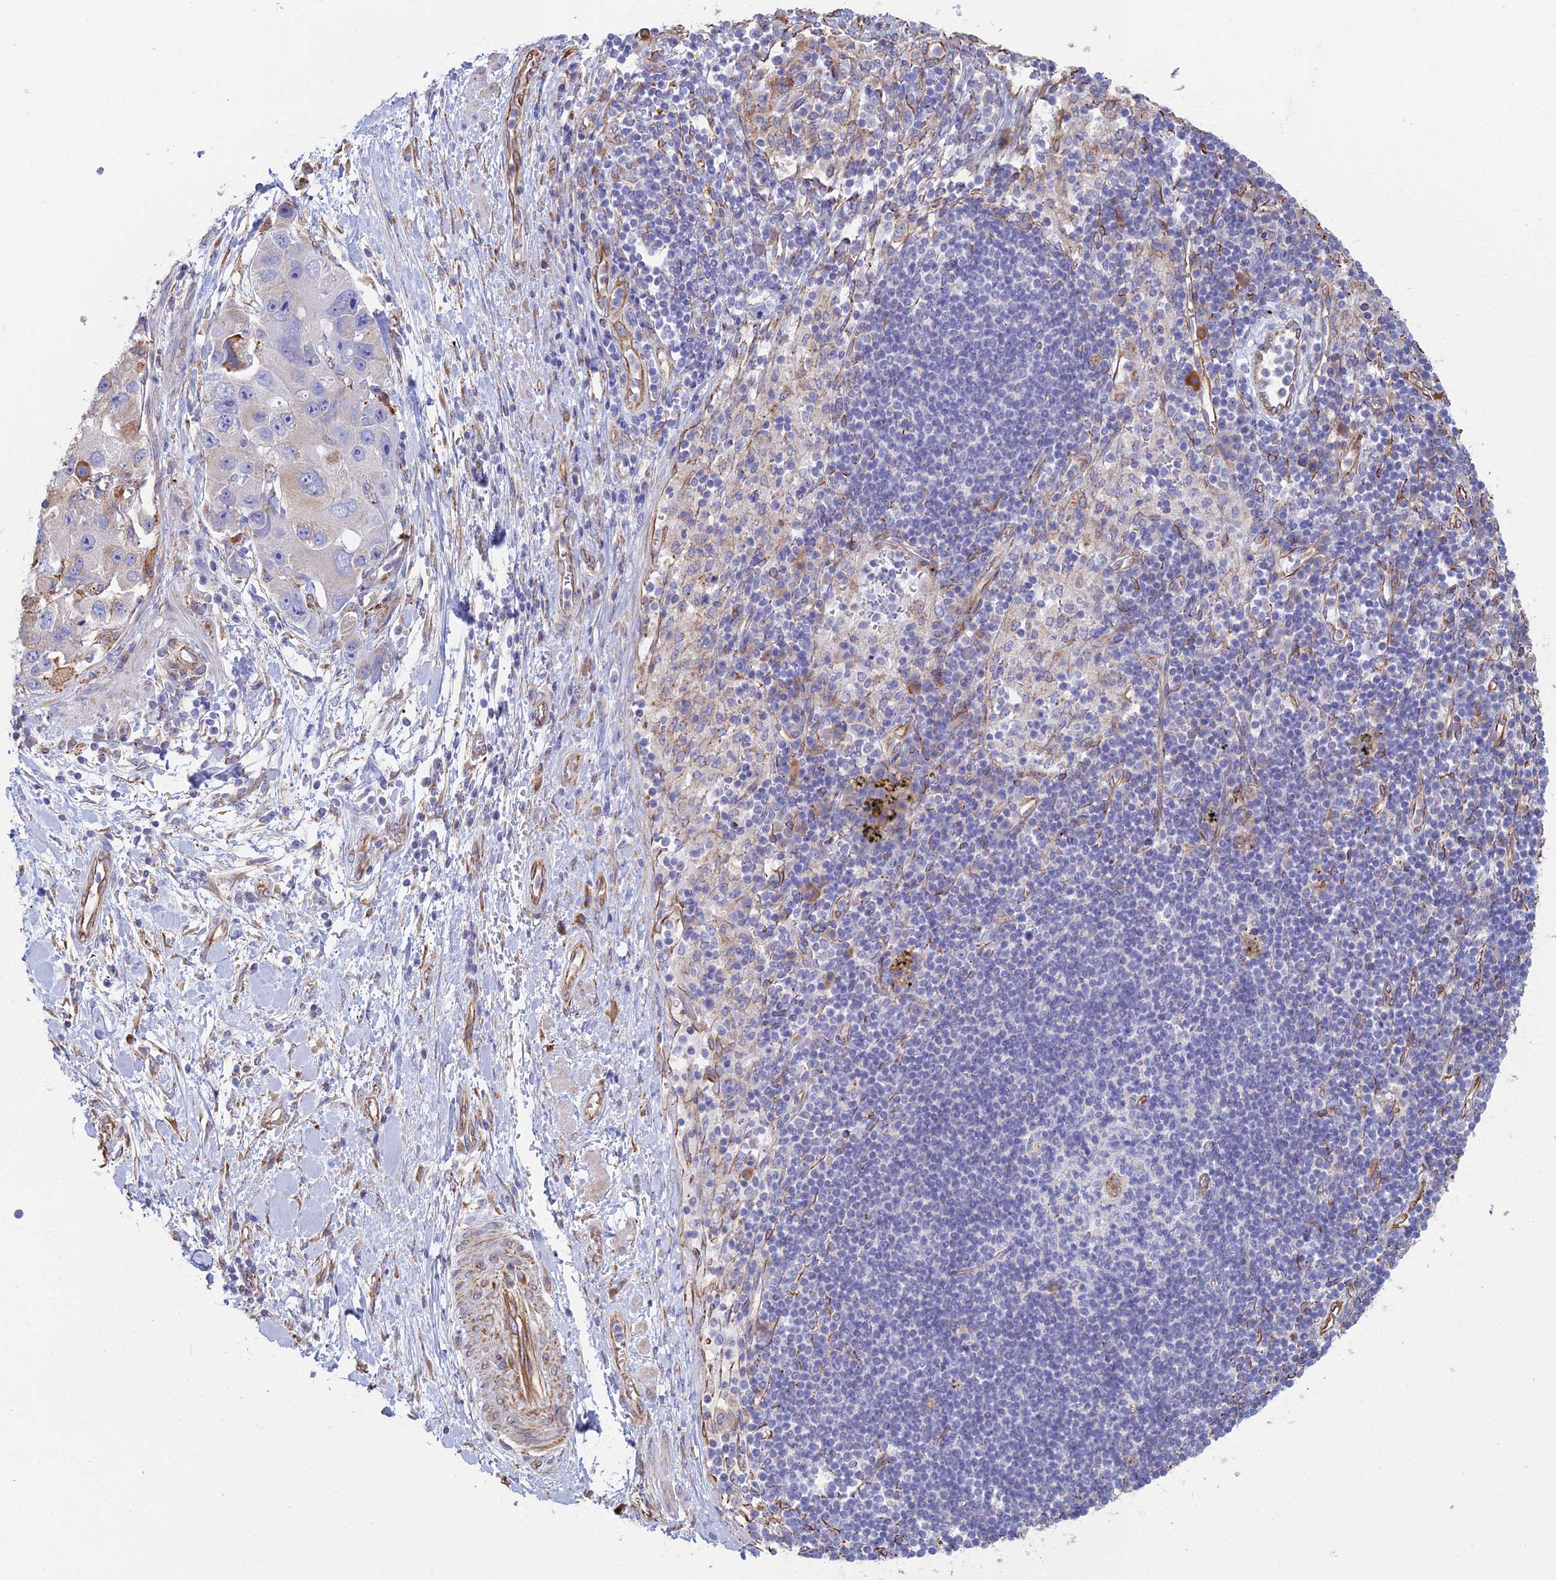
{"staining": {"intensity": "weak", "quantity": "<25%", "location": "cytoplasmic/membranous"}, "tissue": "lung cancer", "cell_type": "Tumor cells", "image_type": "cancer", "snomed": [{"axis": "morphology", "description": "Adenocarcinoma, NOS"}, {"axis": "topography", "description": "Lung"}], "caption": "An image of lung cancer stained for a protein exhibits no brown staining in tumor cells.", "gene": "CLVS2", "patient": {"sex": "female", "age": 54}}